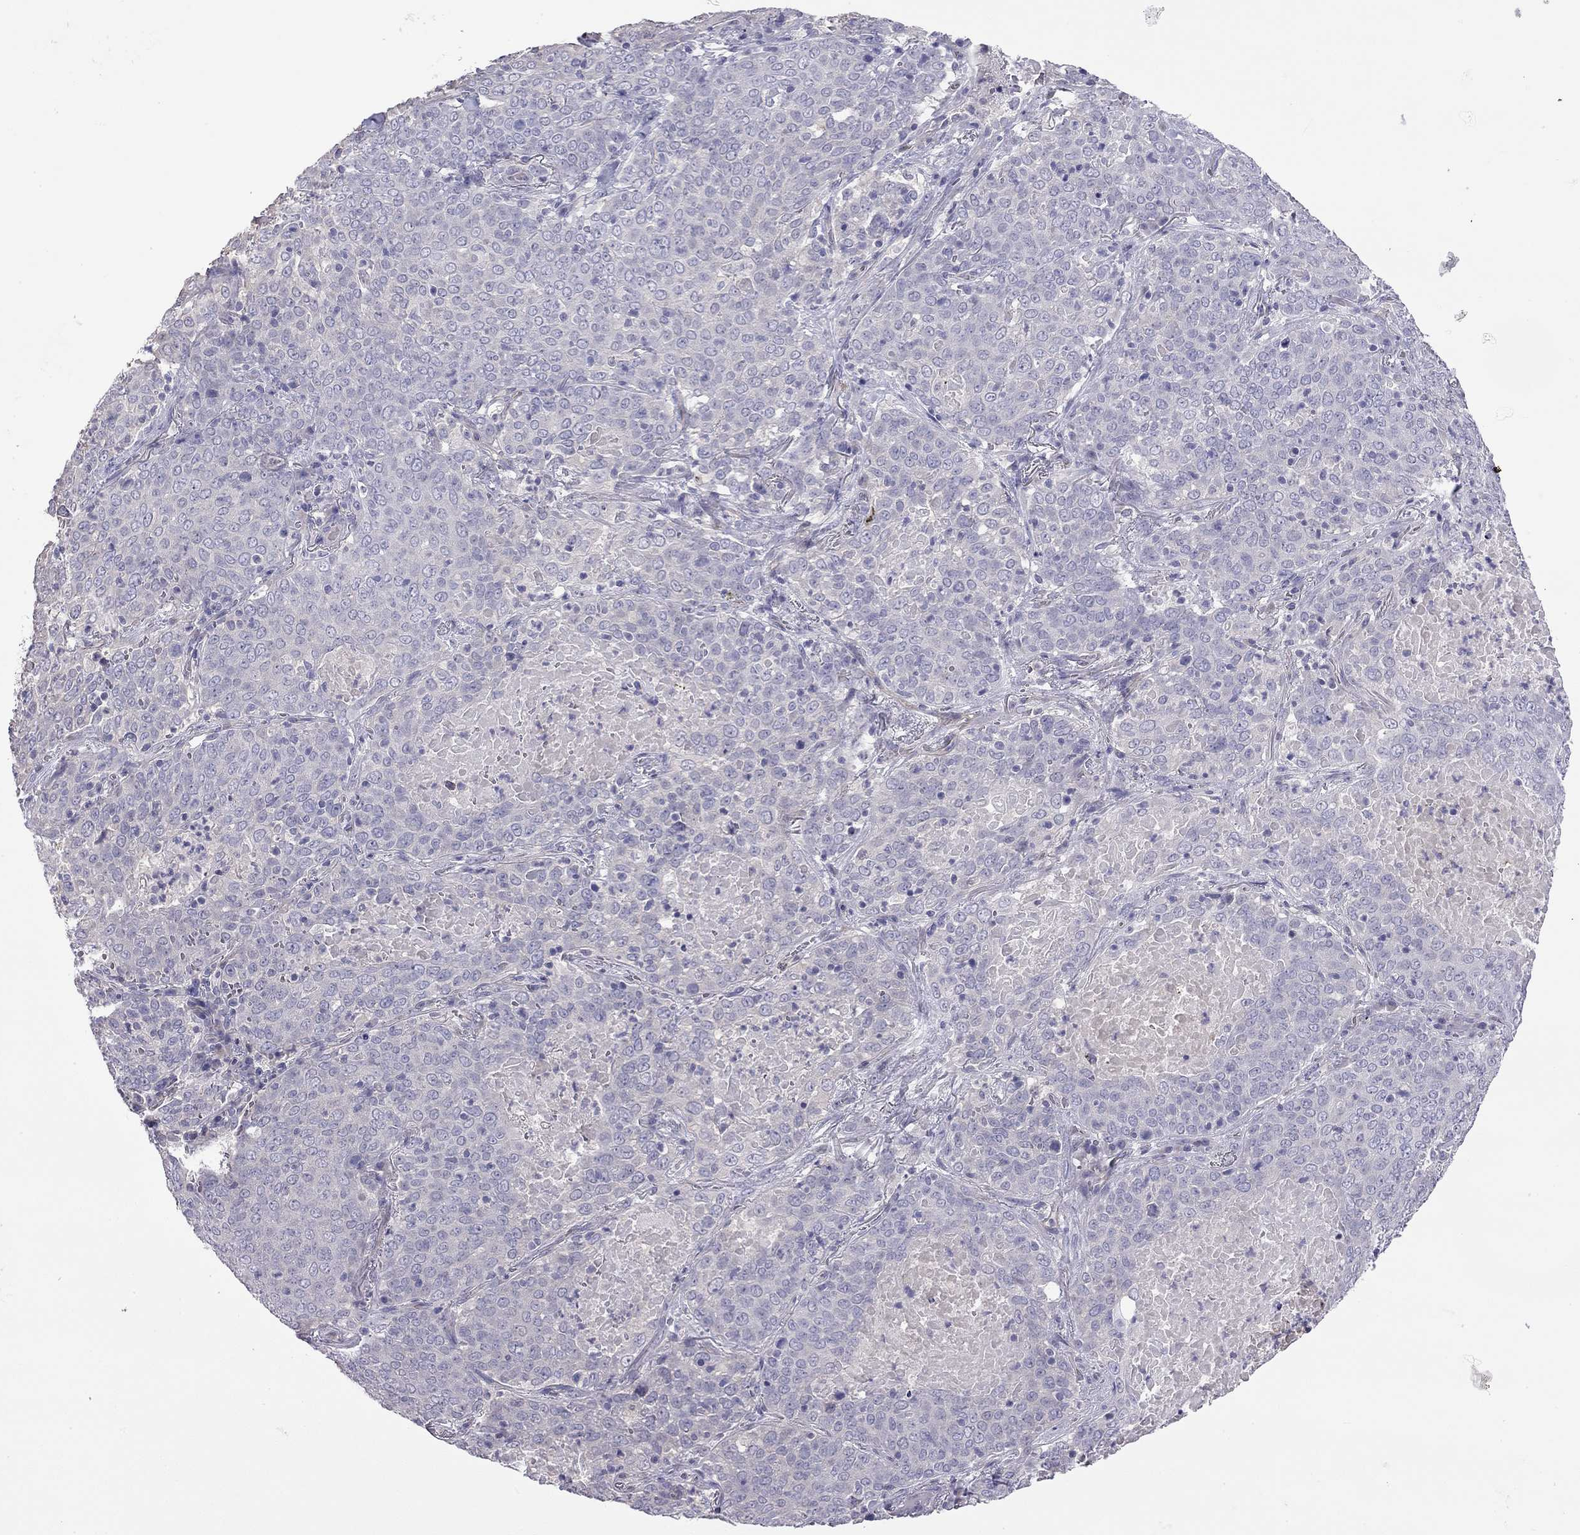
{"staining": {"intensity": "negative", "quantity": "none", "location": "none"}, "tissue": "lung cancer", "cell_type": "Tumor cells", "image_type": "cancer", "snomed": [{"axis": "morphology", "description": "Squamous cell carcinoma, NOS"}, {"axis": "topography", "description": "Lung"}], "caption": "This histopathology image is of lung cancer stained with immunohistochemistry to label a protein in brown with the nuclei are counter-stained blue. There is no staining in tumor cells.", "gene": "FEZ1", "patient": {"sex": "male", "age": 82}}